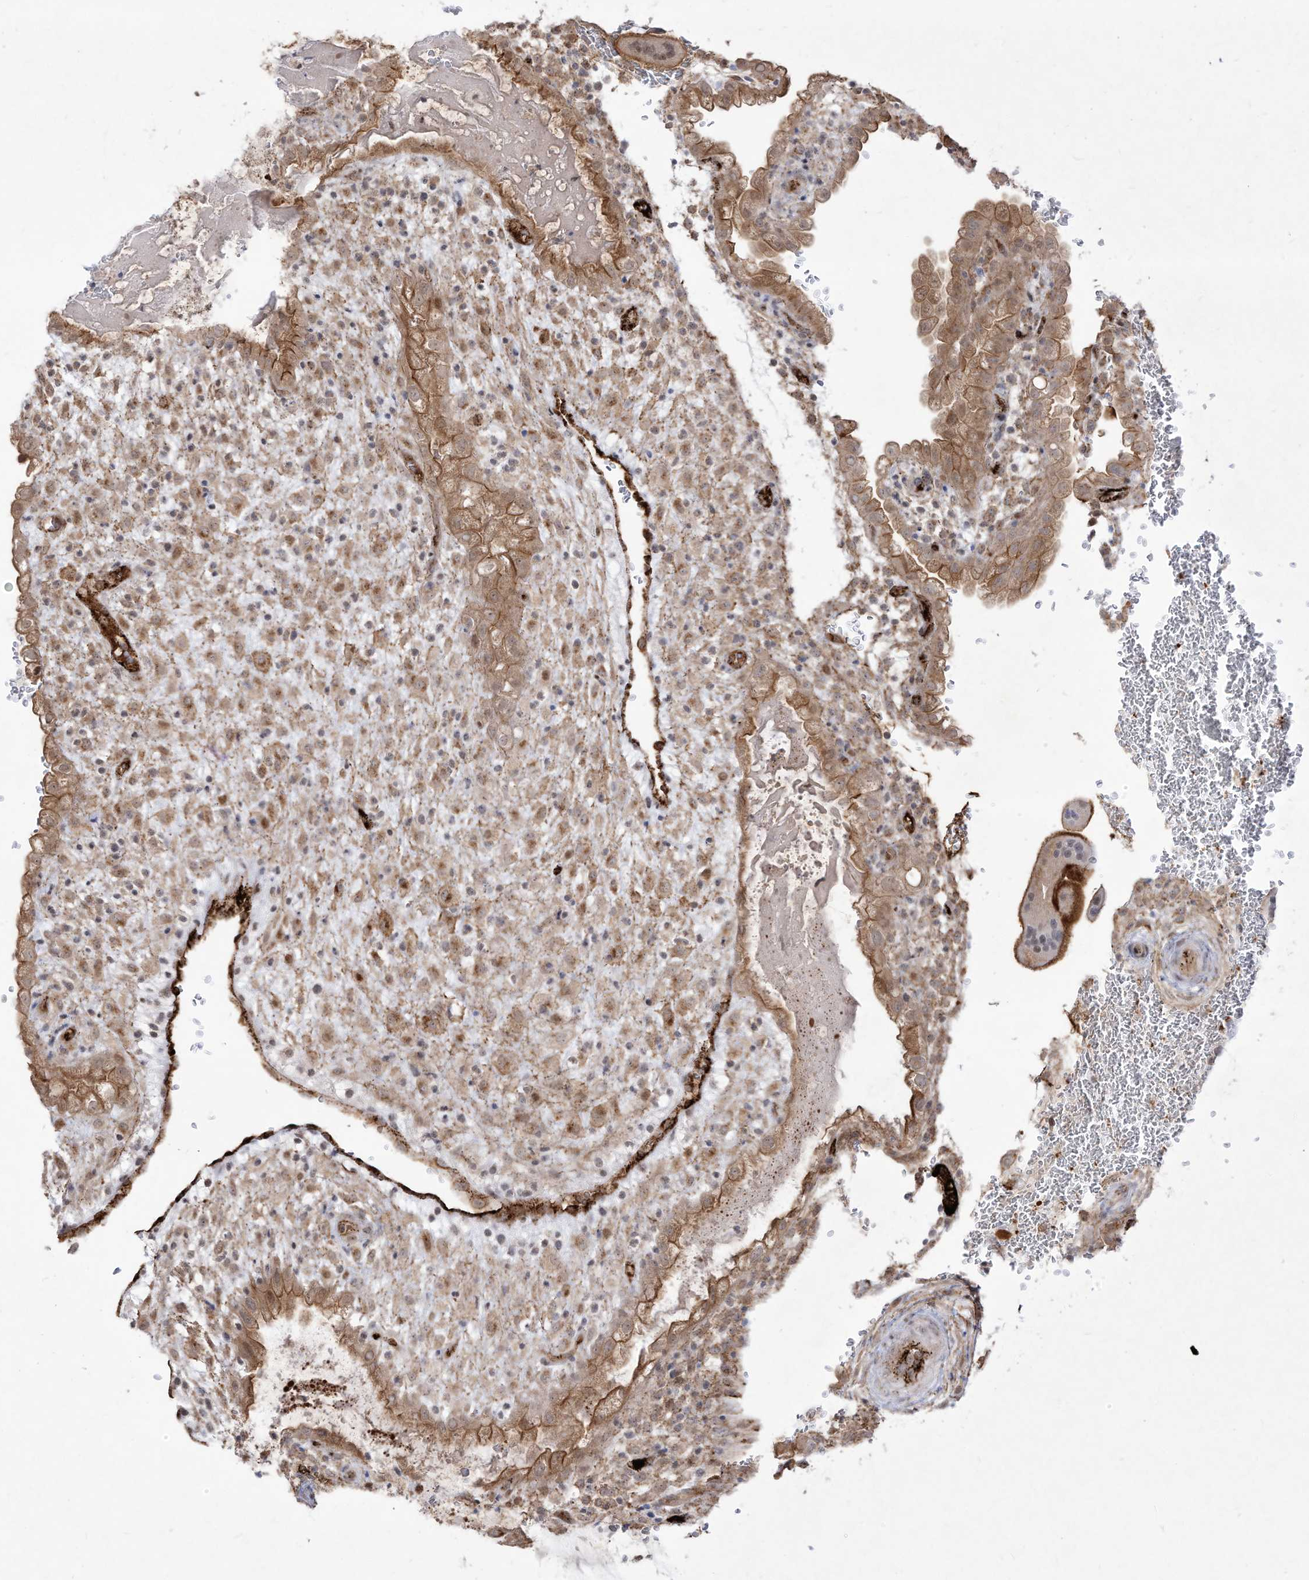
{"staining": {"intensity": "moderate", "quantity": ">75%", "location": "cytoplasmic/membranous"}, "tissue": "placenta", "cell_type": "Decidual cells", "image_type": "normal", "snomed": [{"axis": "morphology", "description": "Normal tissue, NOS"}, {"axis": "topography", "description": "Placenta"}], "caption": "IHC (DAB (3,3'-diaminobenzidine)) staining of benign human placenta displays moderate cytoplasmic/membranous protein expression in about >75% of decidual cells.", "gene": "ZGRF1", "patient": {"sex": "female", "age": 35}}